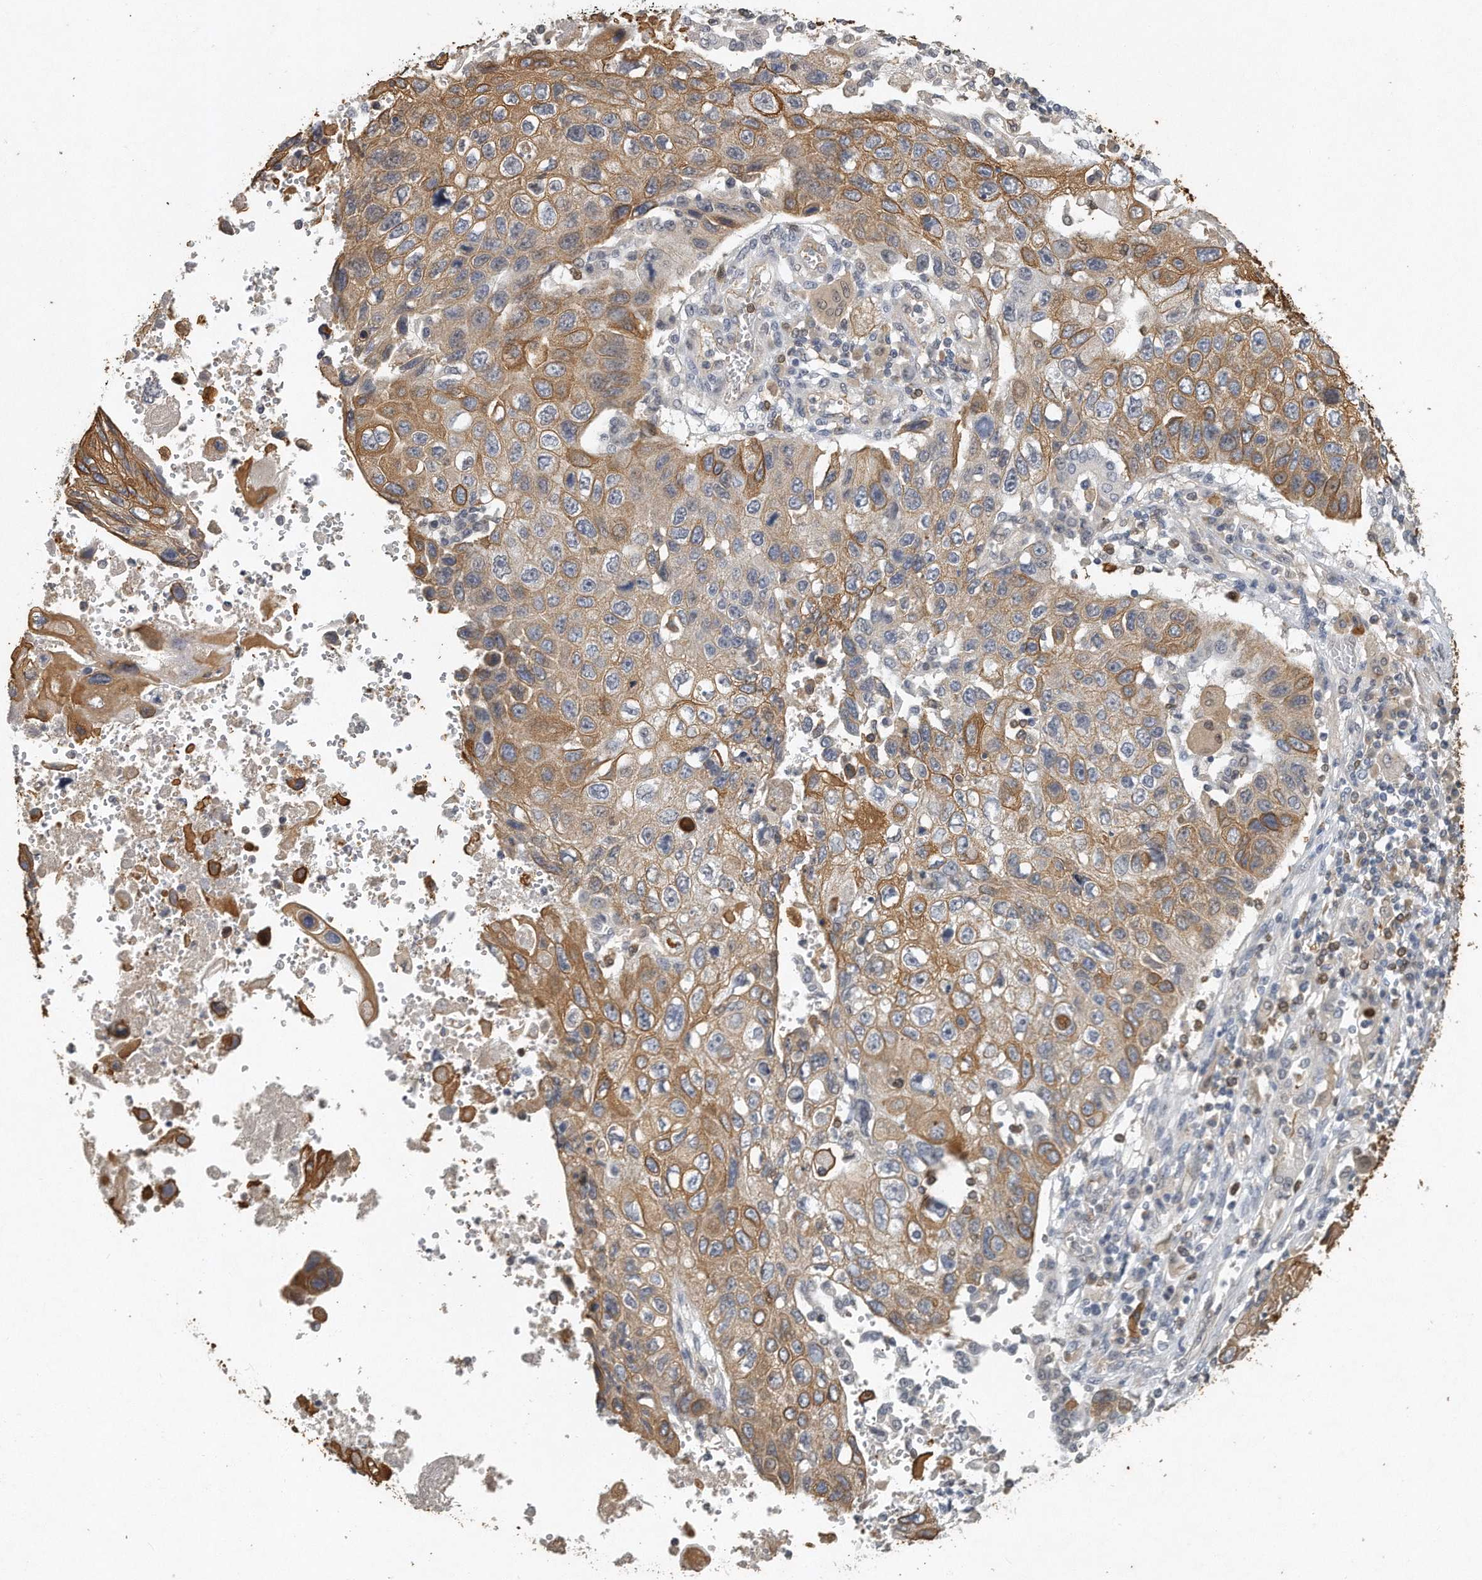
{"staining": {"intensity": "moderate", "quantity": ">75%", "location": "cytoplasmic/membranous"}, "tissue": "lung cancer", "cell_type": "Tumor cells", "image_type": "cancer", "snomed": [{"axis": "morphology", "description": "Squamous cell carcinoma, NOS"}, {"axis": "topography", "description": "Lung"}], "caption": "Immunohistochemistry of lung cancer (squamous cell carcinoma) demonstrates medium levels of moderate cytoplasmic/membranous expression in approximately >75% of tumor cells.", "gene": "CAMK1", "patient": {"sex": "male", "age": 61}}